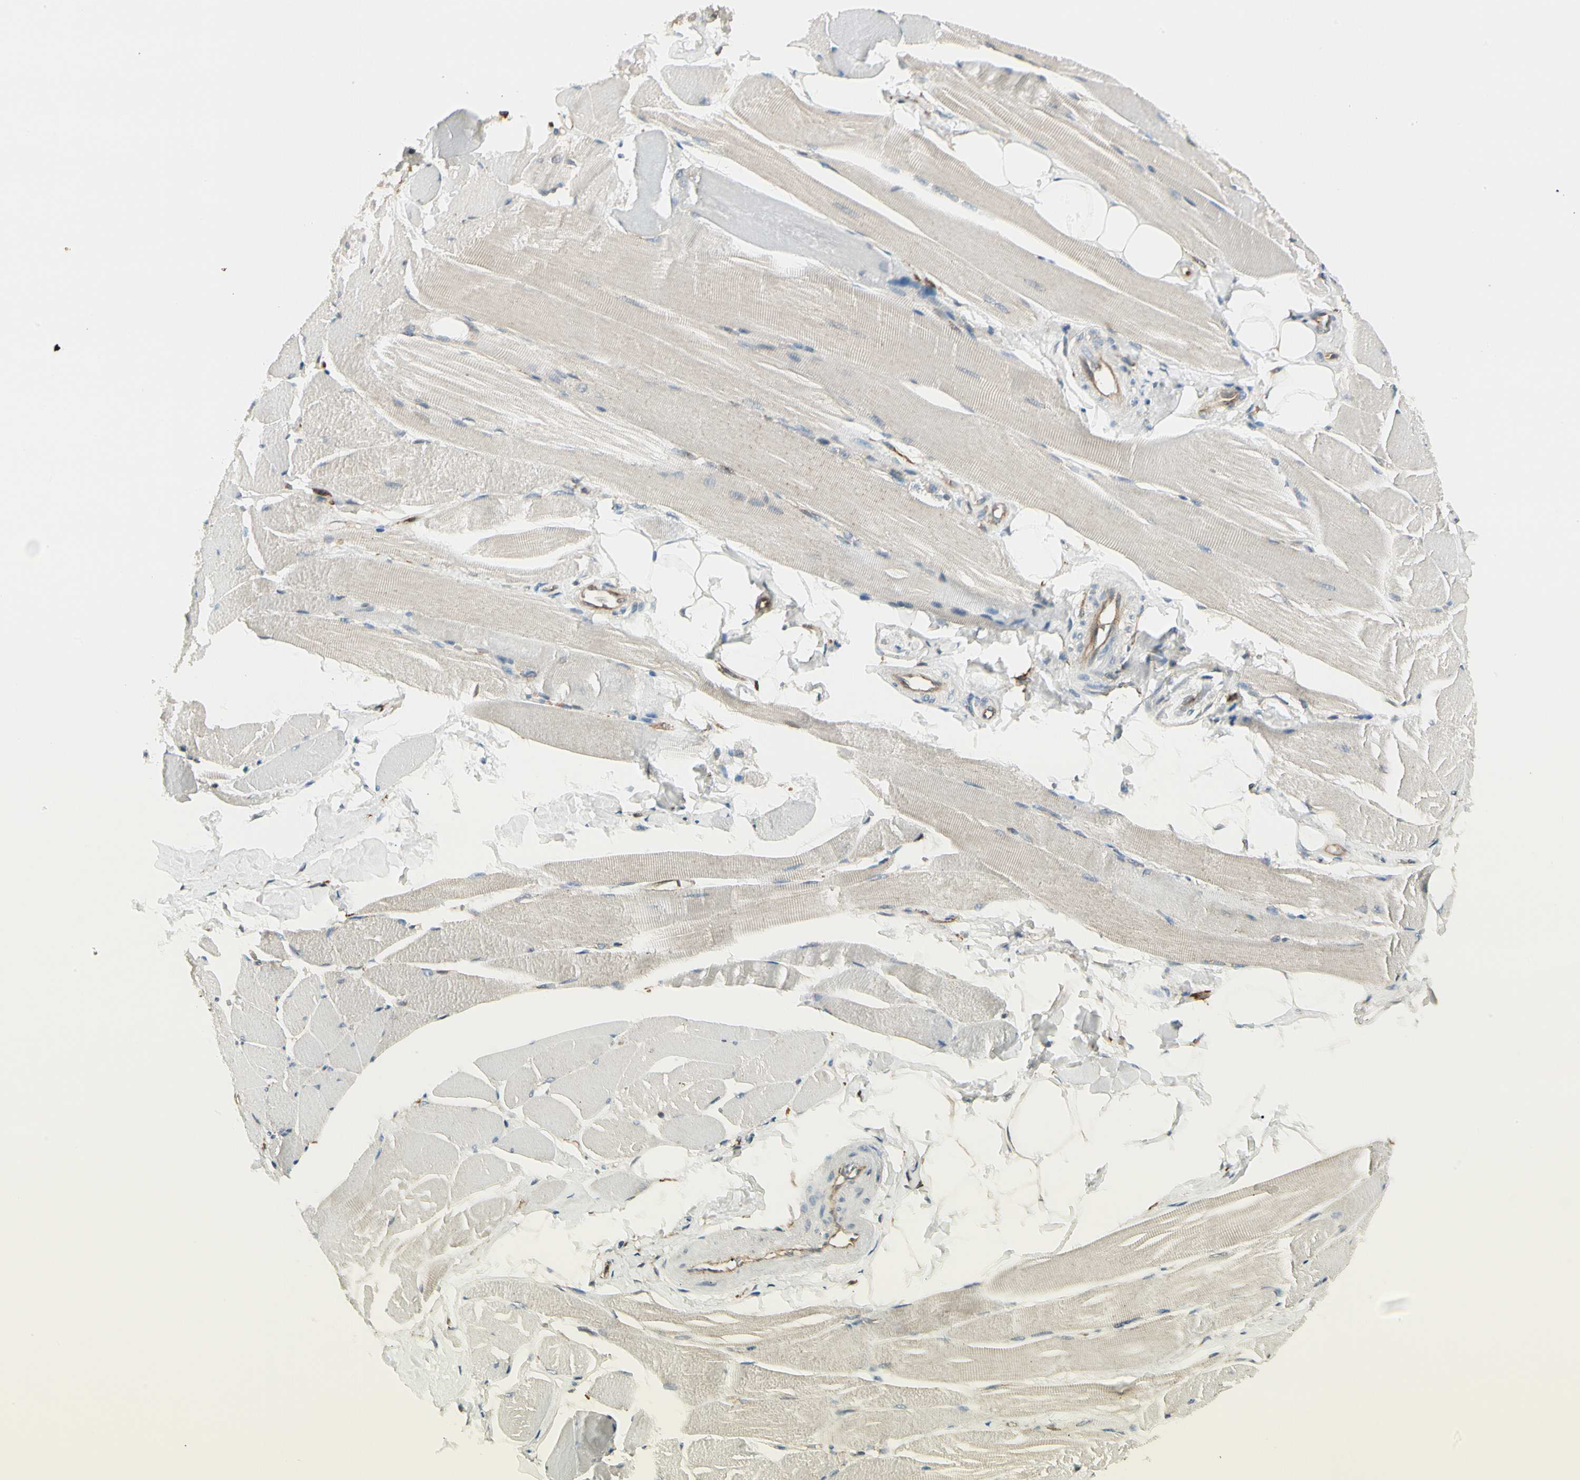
{"staining": {"intensity": "negative", "quantity": "none", "location": "none"}, "tissue": "skeletal muscle", "cell_type": "Myocytes", "image_type": "normal", "snomed": [{"axis": "morphology", "description": "Normal tissue, NOS"}, {"axis": "topography", "description": "Skeletal muscle"}, {"axis": "topography", "description": "Peripheral nerve tissue"}], "caption": "Immunohistochemical staining of benign human skeletal muscle shows no significant staining in myocytes.", "gene": "AGFG1", "patient": {"sex": "female", "age": 84}}